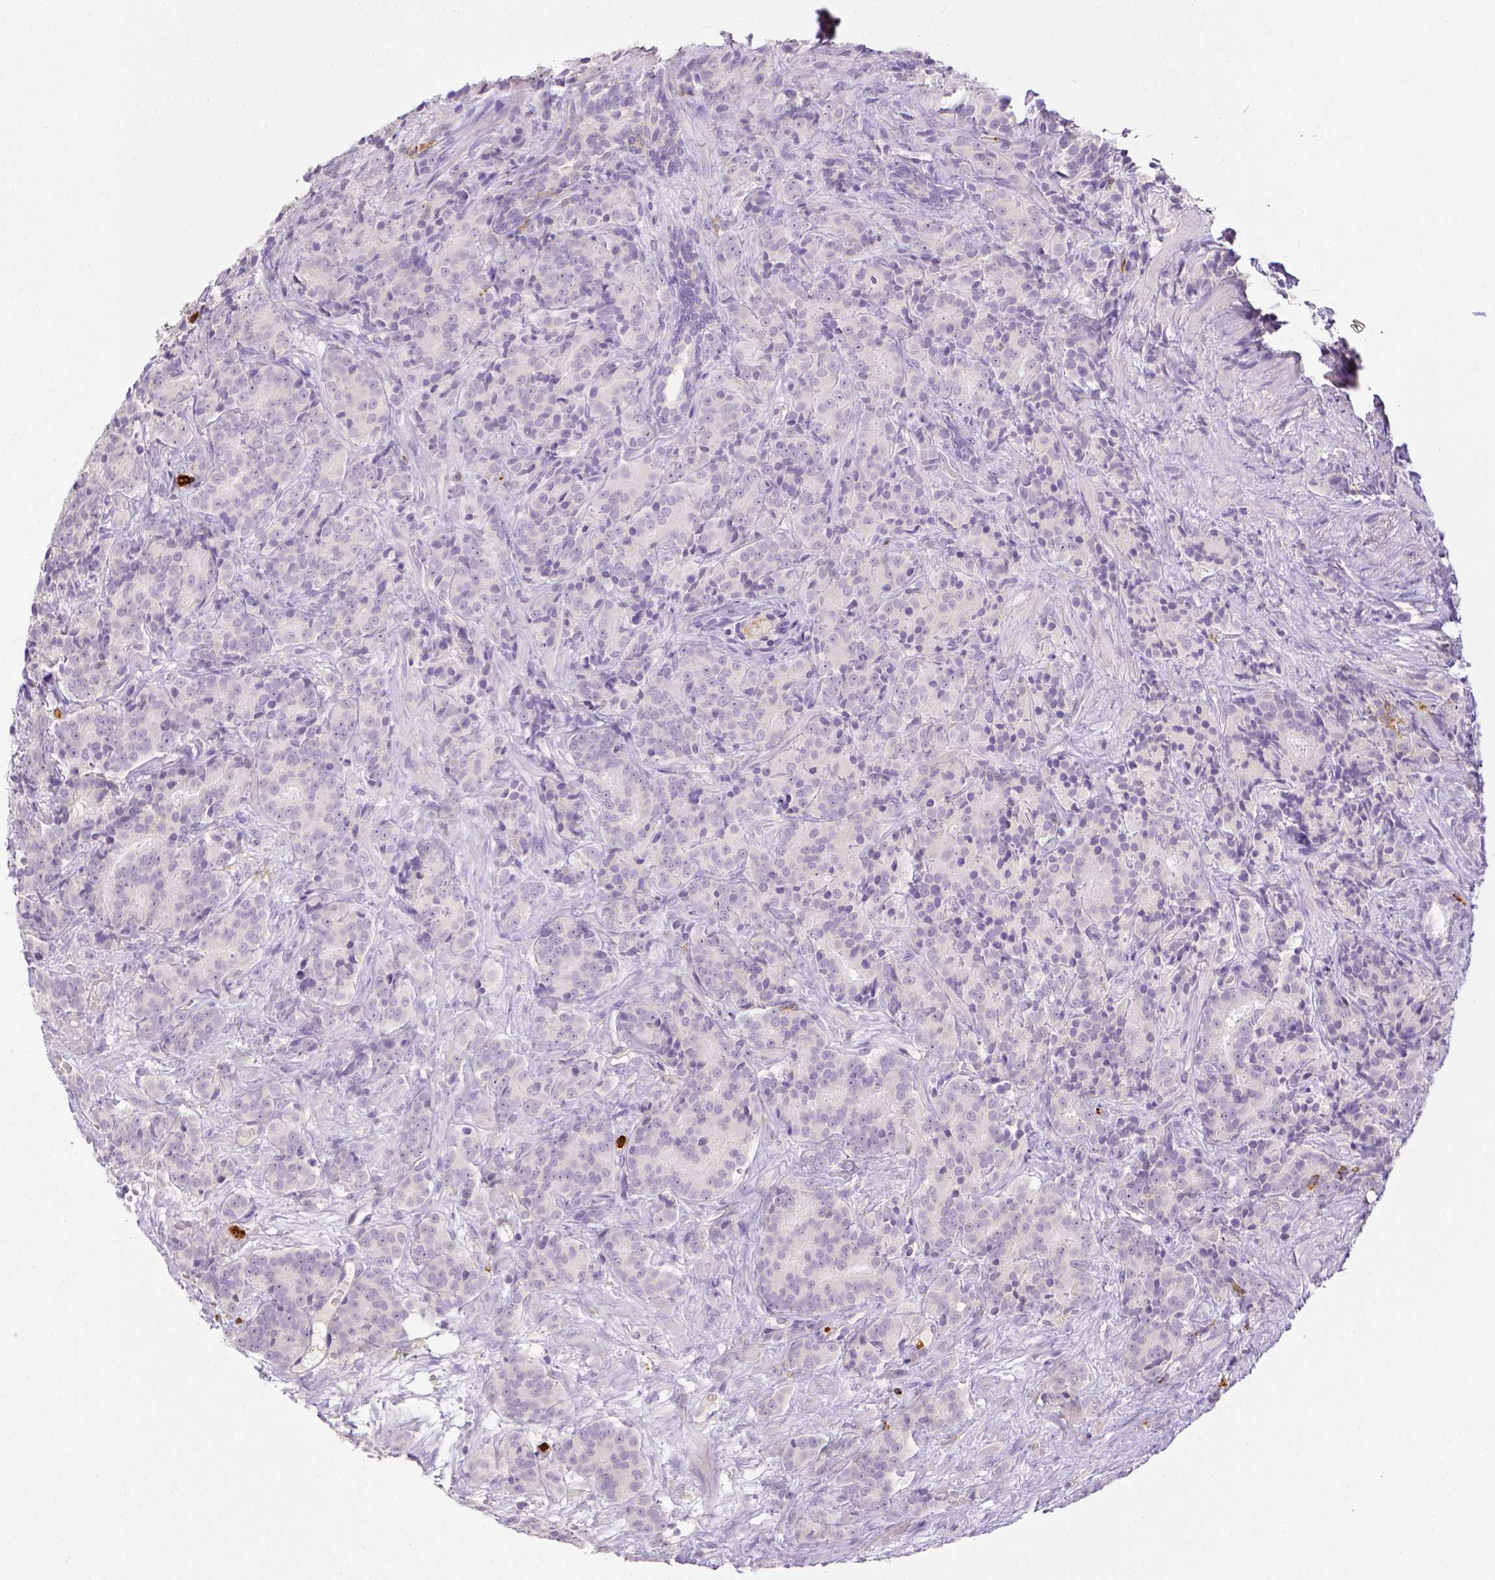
{"staining": {"intensity": "negative", "quantity": "none", "location": "none"}, "tissue": "prostate cancer", "cell_type": "Tumor cells", "image_type": "cancer", "snomed": [{"axis": "morphology", "description": "Adenocarcinoma, High grade"}, {"axis": "topography", "description": "Prostate"}], "caption": "This is a micrograph of IHC staining of adenocarcinoma (high-grade) (prostate), which shows no expression in tumor cells. (DAB IHC, high magnification).", "gene": "ITGAM", "patient": {"sex": "male", "age": 90}}